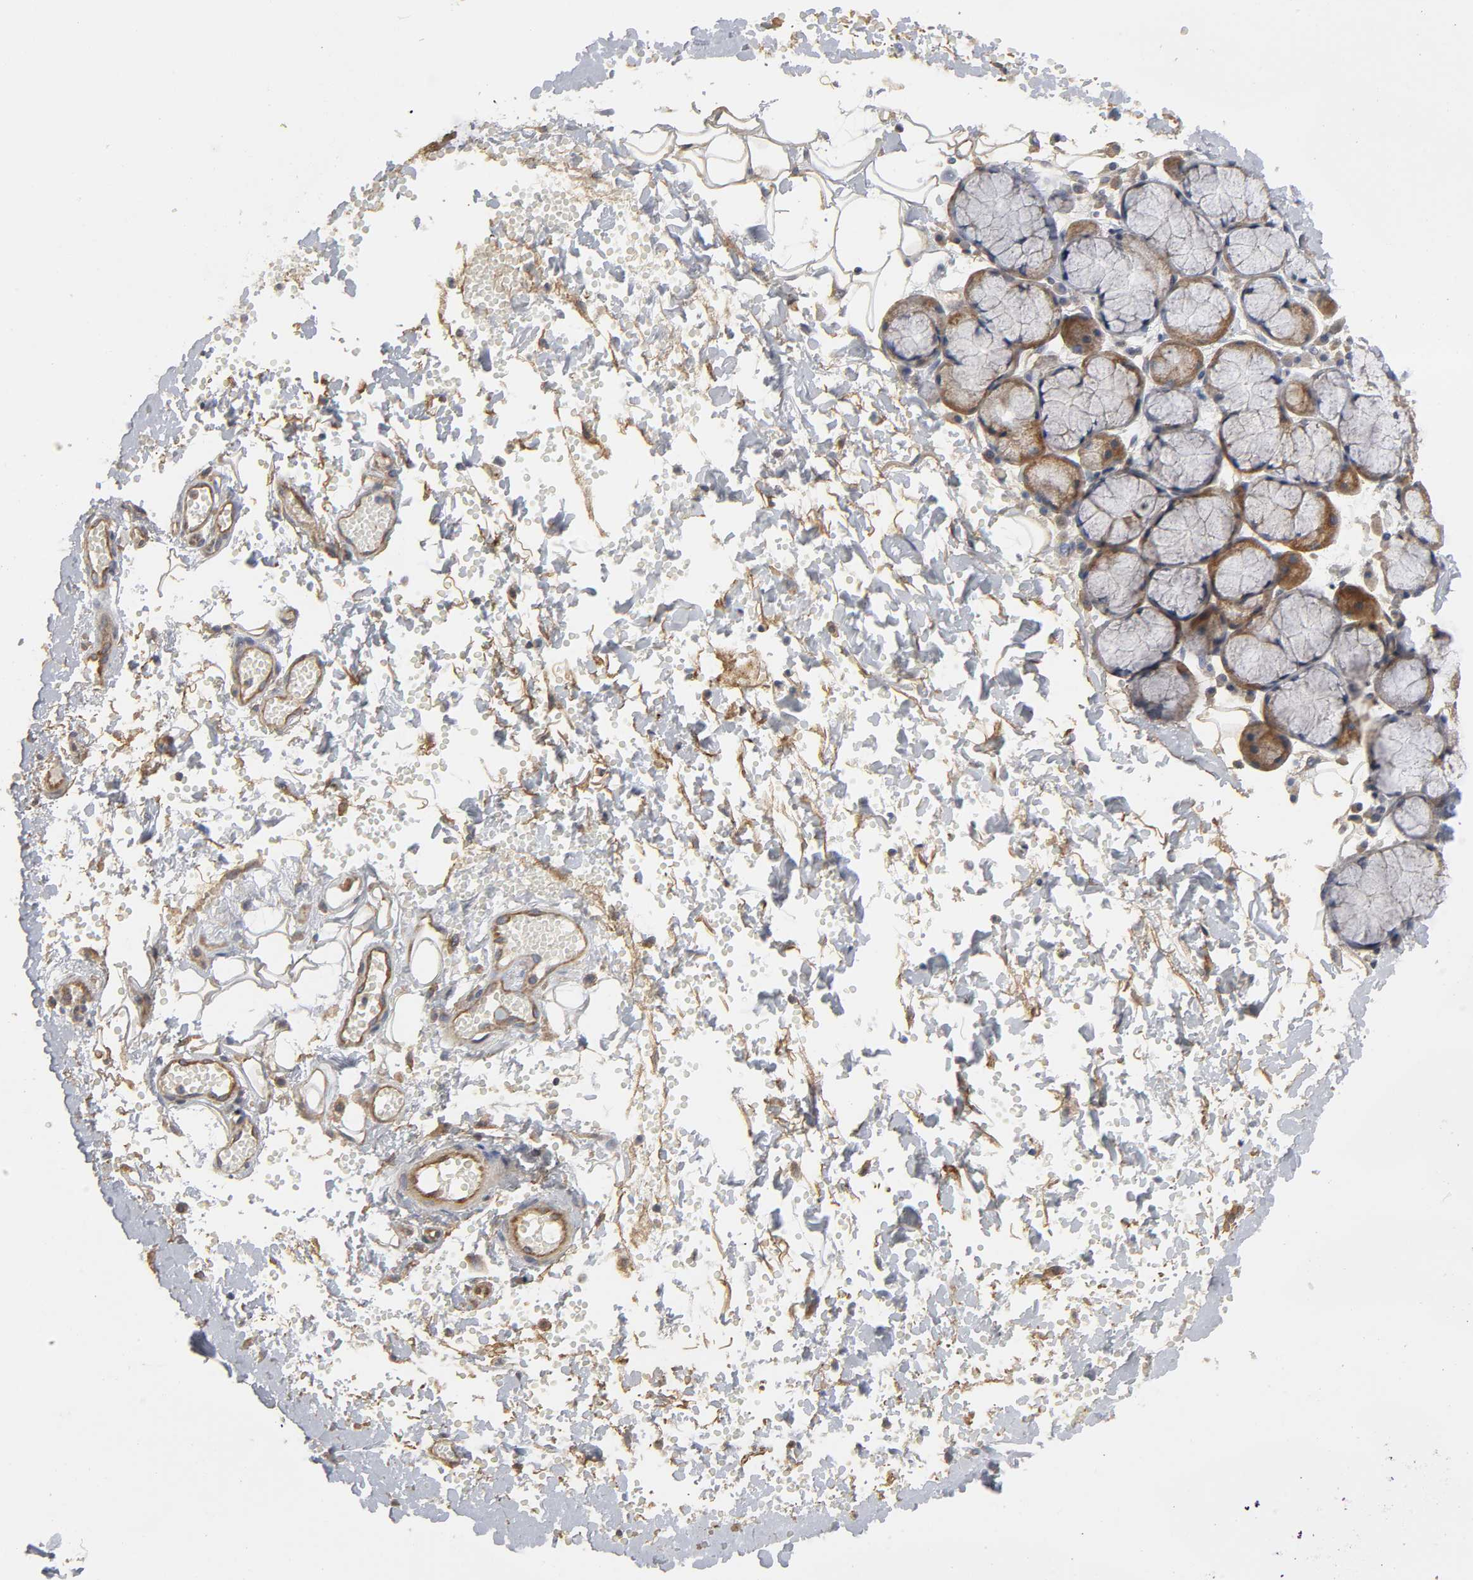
{"staining": {"intensity": "strong", "quantity": "25%-75%", "location": "cytoplasmic/membranous"}, "tissue": "salivary gland", "cell_type": "Glandular cells", "image_type": "normal", "snomed": [{"axis": "morphology", "description": "Normal tissue, NOS"}, {"axis": "topography", "description": "Skeletal muscle"}, {"axis": "topography", "description": "Oral tissue"}, {"axis": "topography", "description": "Salivary gland"}, {"axis": "topography", "description": "Peripheral nerve tissue"}], "caption": "IHC image of benign salivary gland: human salivary gland stained using IHC exhibits high levels of strong protein expression localized specifically in the cytoplasmic/membranous of glandular cells, appearing as a cytoplasmic/membranous brown color.", "gene": "SH3GLB1", "patient": {"sex": "male", "age": 54}}